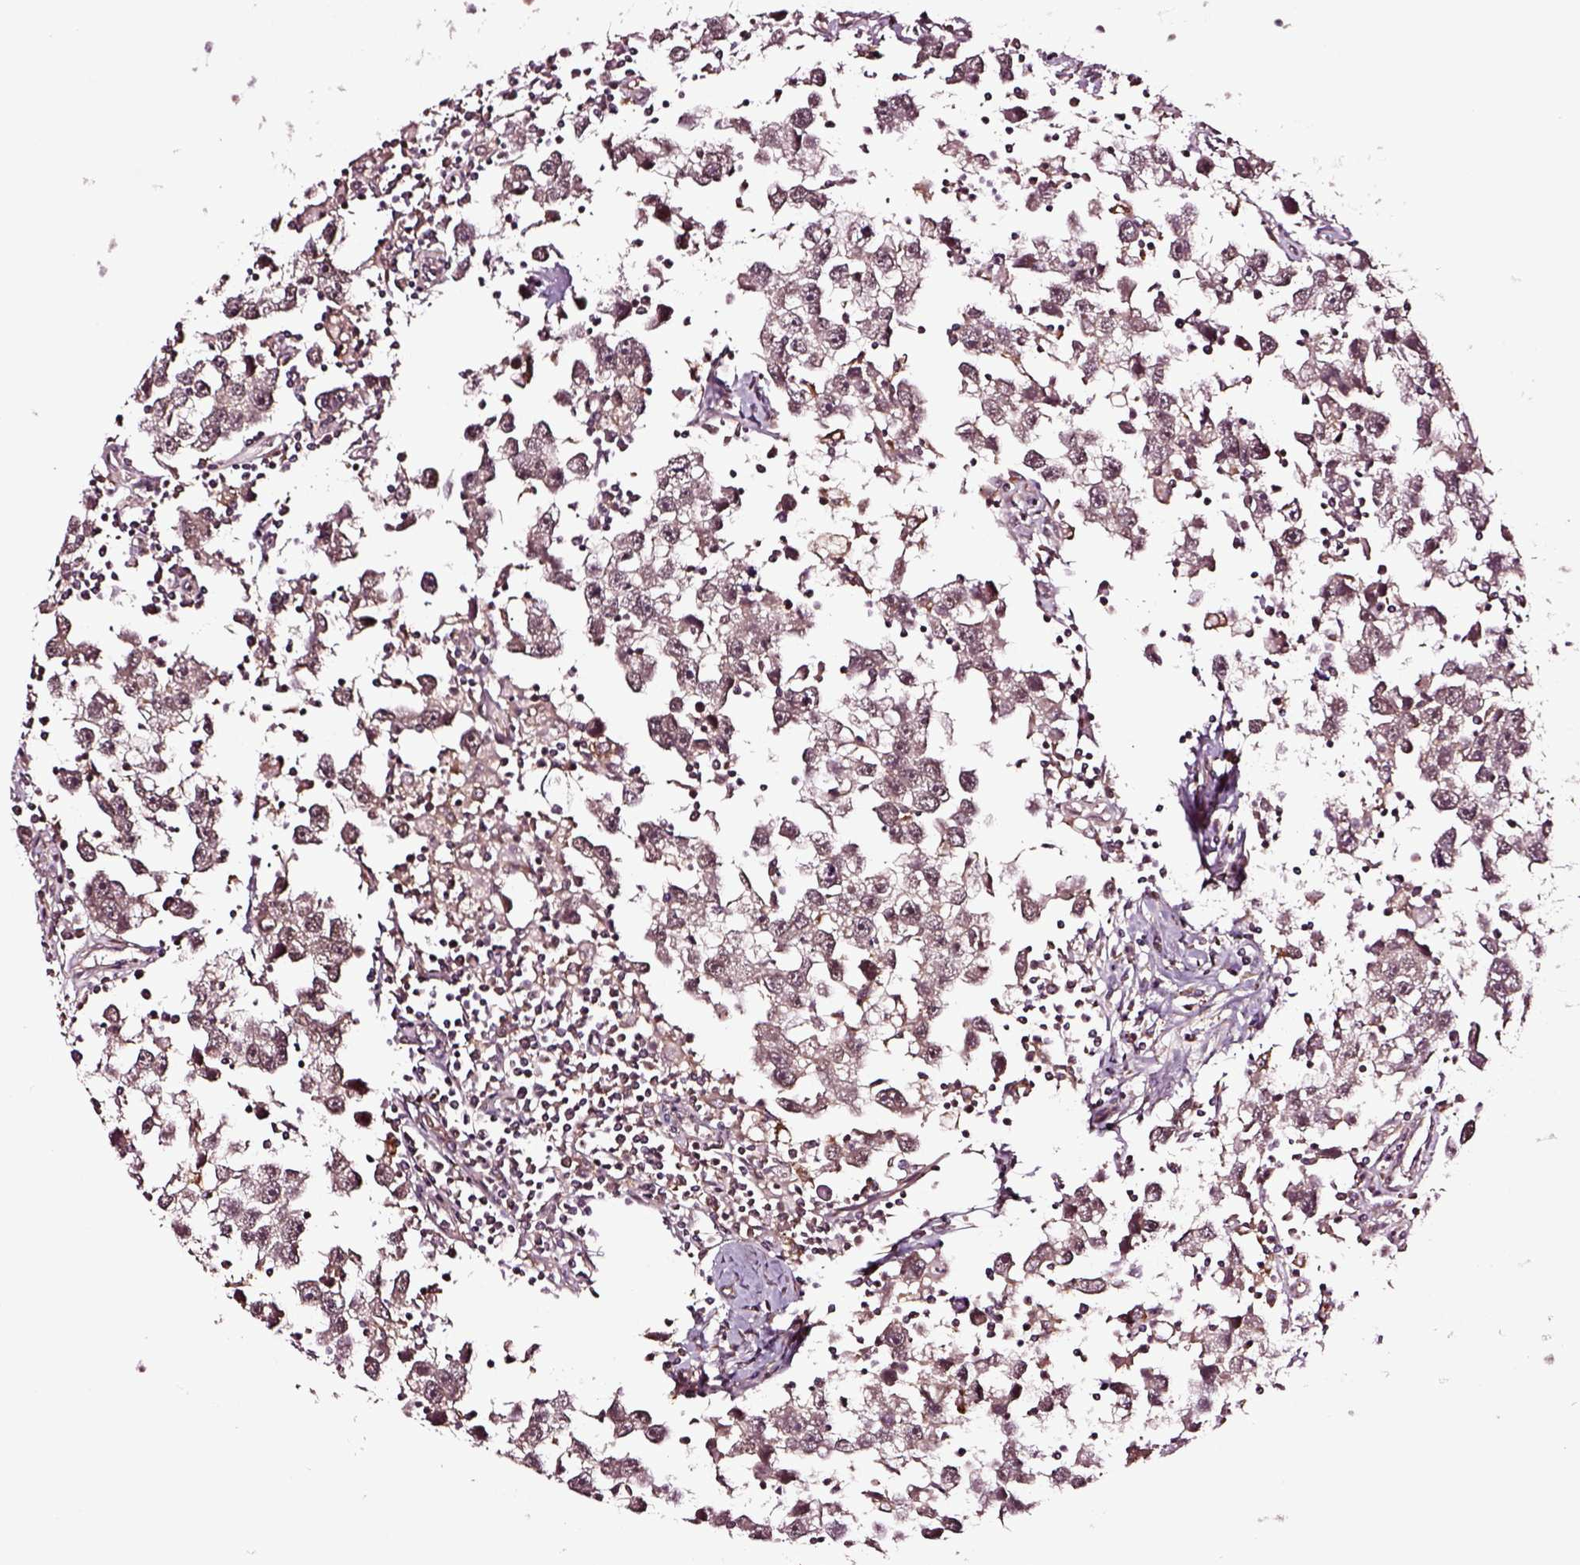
{"staining": {"intensity": "negative", "quantity": "none", "location": "none"}, "tissue": "testis cancer", "cell_type": "Tumor cells", "image_type": "cancer", "snomed": [{"axis": "morphology", "description": "Seminoma, NOS"}, {"axis": "topography", "description": "Testis"}], "caption": "A high-resolution photomicrograph shows immunohistochemistry staining of testis cancer (seminoma), which exhibits no significant expression in tumor cells.", "gene": "RASSF5", "patient": {"sex": "male", "age": 30}}